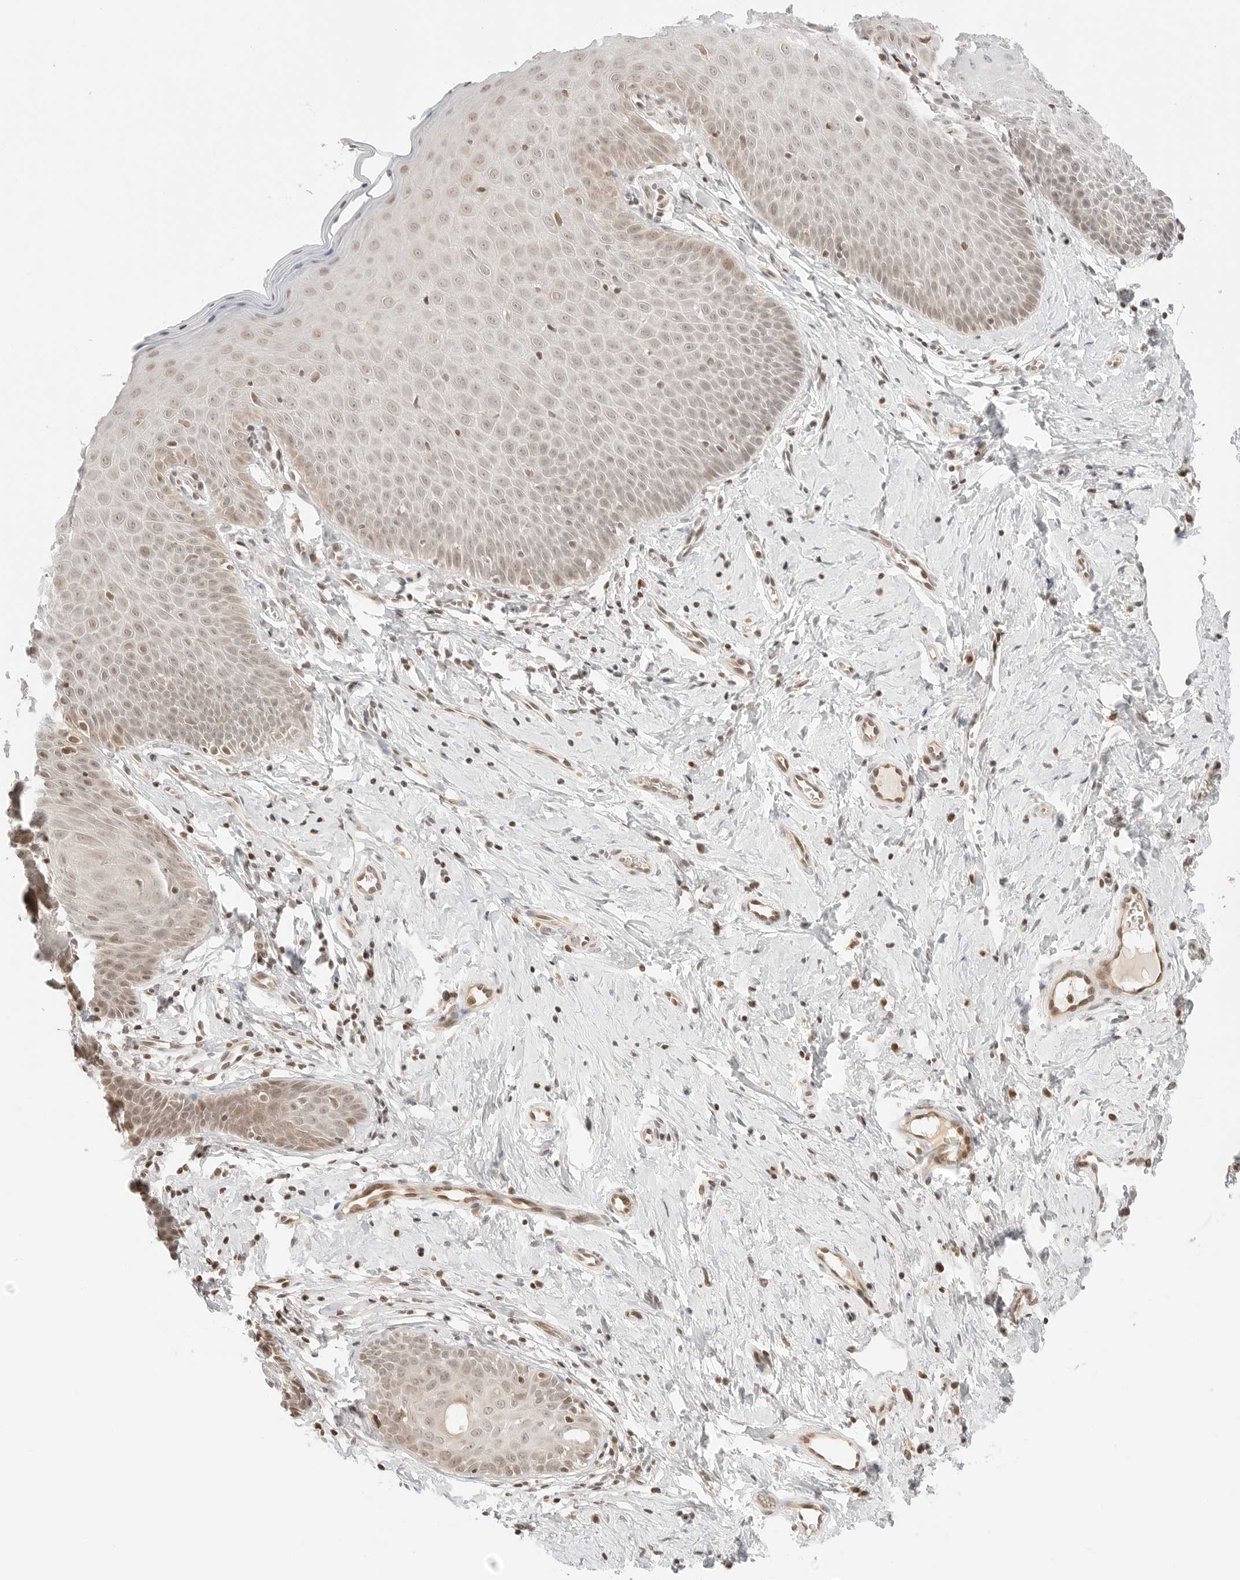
{"staining": {"intensity": "moderate", "quantity": ">75%", "location": "cytoplasmic/membranous,nuclear"}, "tissue": "cervix", "cell_type": "Glandular cells", "image_type": "normal", "snomed": [{"axis": "morphology", "description": "Normal tissue, NOS"}, {"axis": "topography", "description": "Cervix"}], "caption": "Unremarkable cervix shows moderate cytoplasmic/membranous,nuclear expression in approximately >75% of glandular cells.", "gene": "RPS6KL1", "patient": {"sex": "female", "age": 36}}